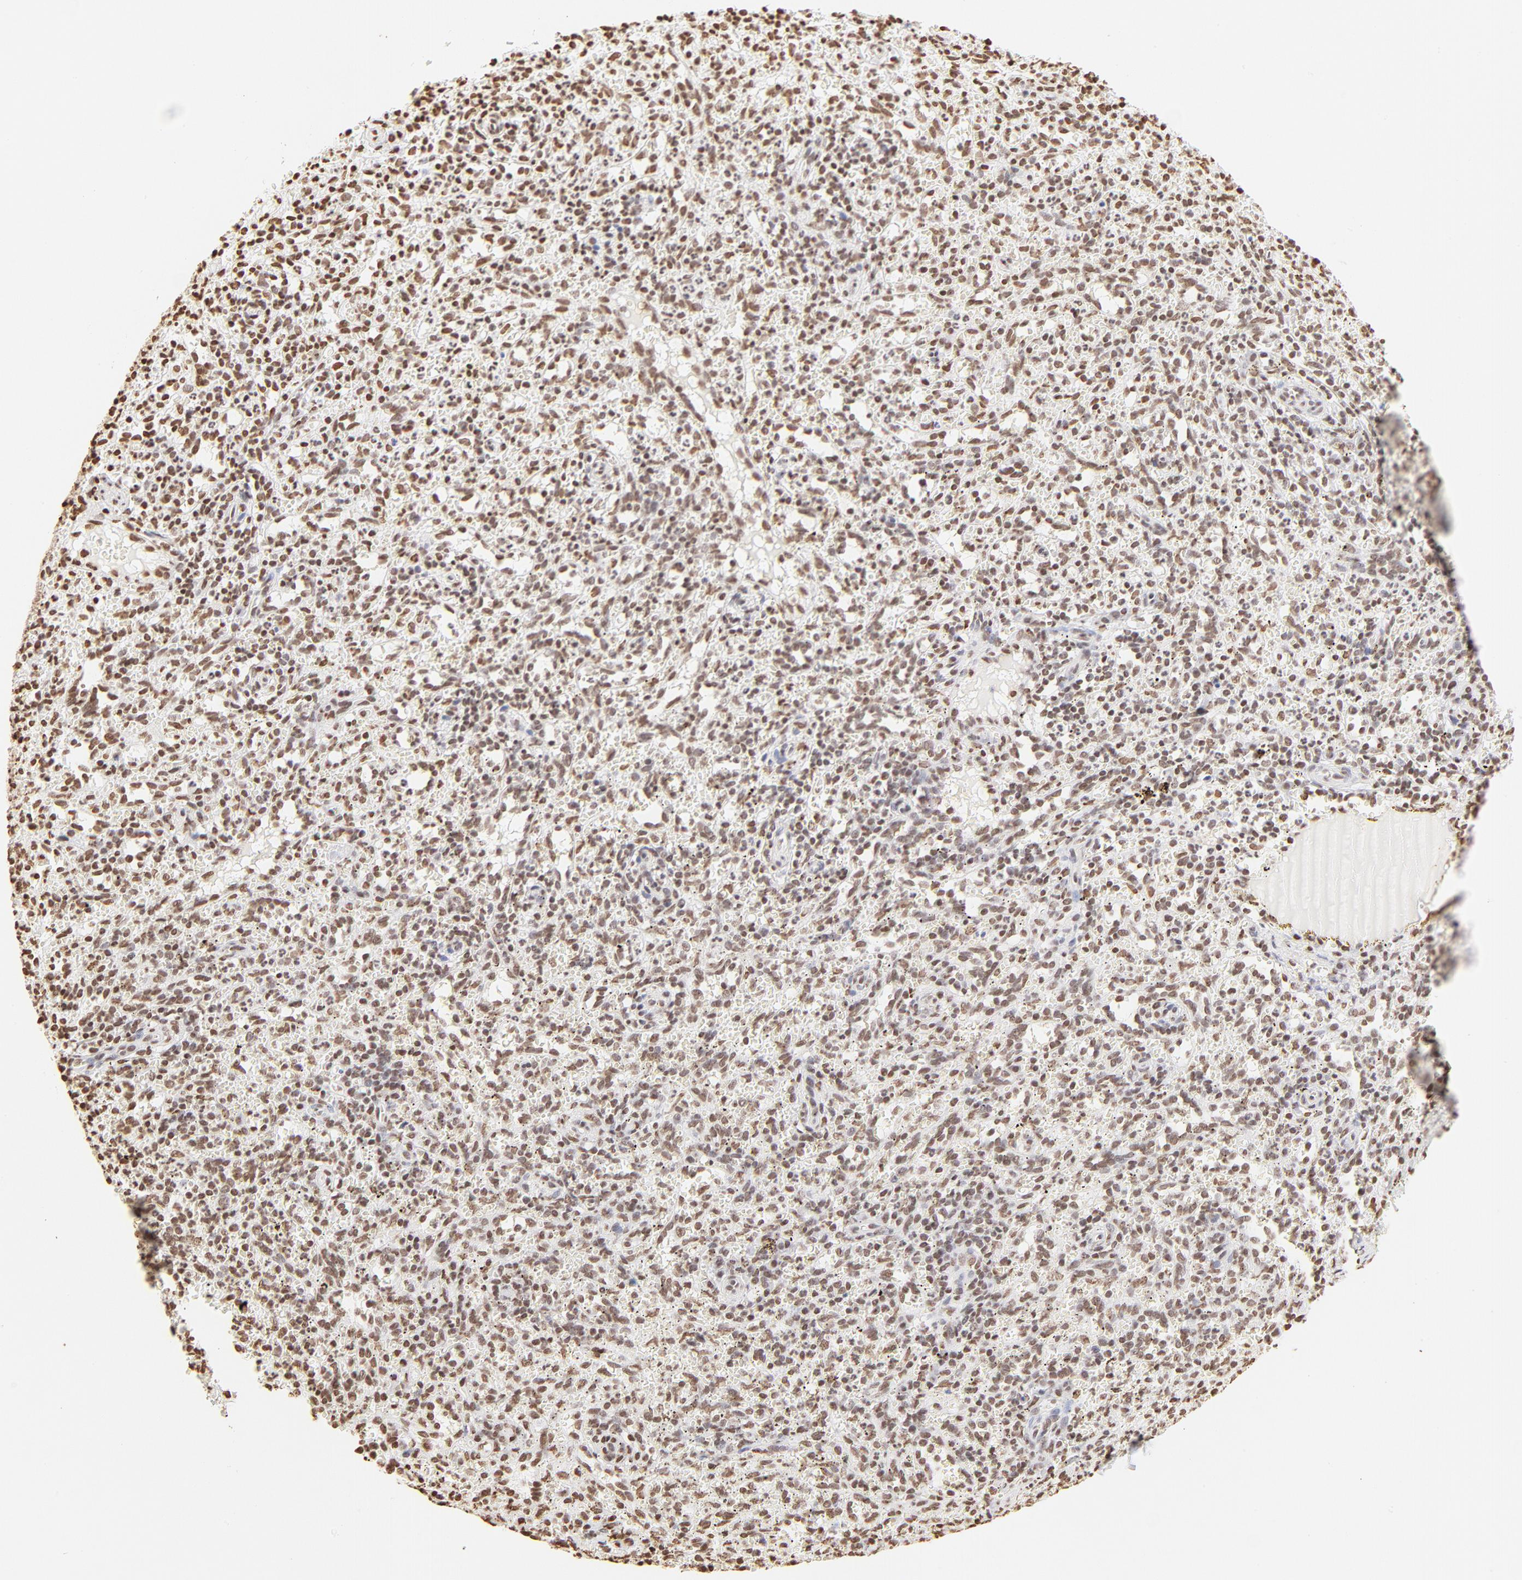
{"staining": {"intensity": "moderate", "quantity": ">75%", "location": "nuclear"}, "tissue": "spleen", "cell_type": "Cells in red pulp", "image_type": "normal", "snomed": [{"axis": "morphology", "description": "Normal tissue, NOS"}, {"axis": "topography", "description": "Spleen"}], "caption": "Protein staining of benign spleen displays moderate nuclear staining in about >75% of cells in red pulp. (Brightfield microscopy of DAB IHC at high magnification).", "gene": "ZNF540", "patient": {"sex": "female", "age": 10}}